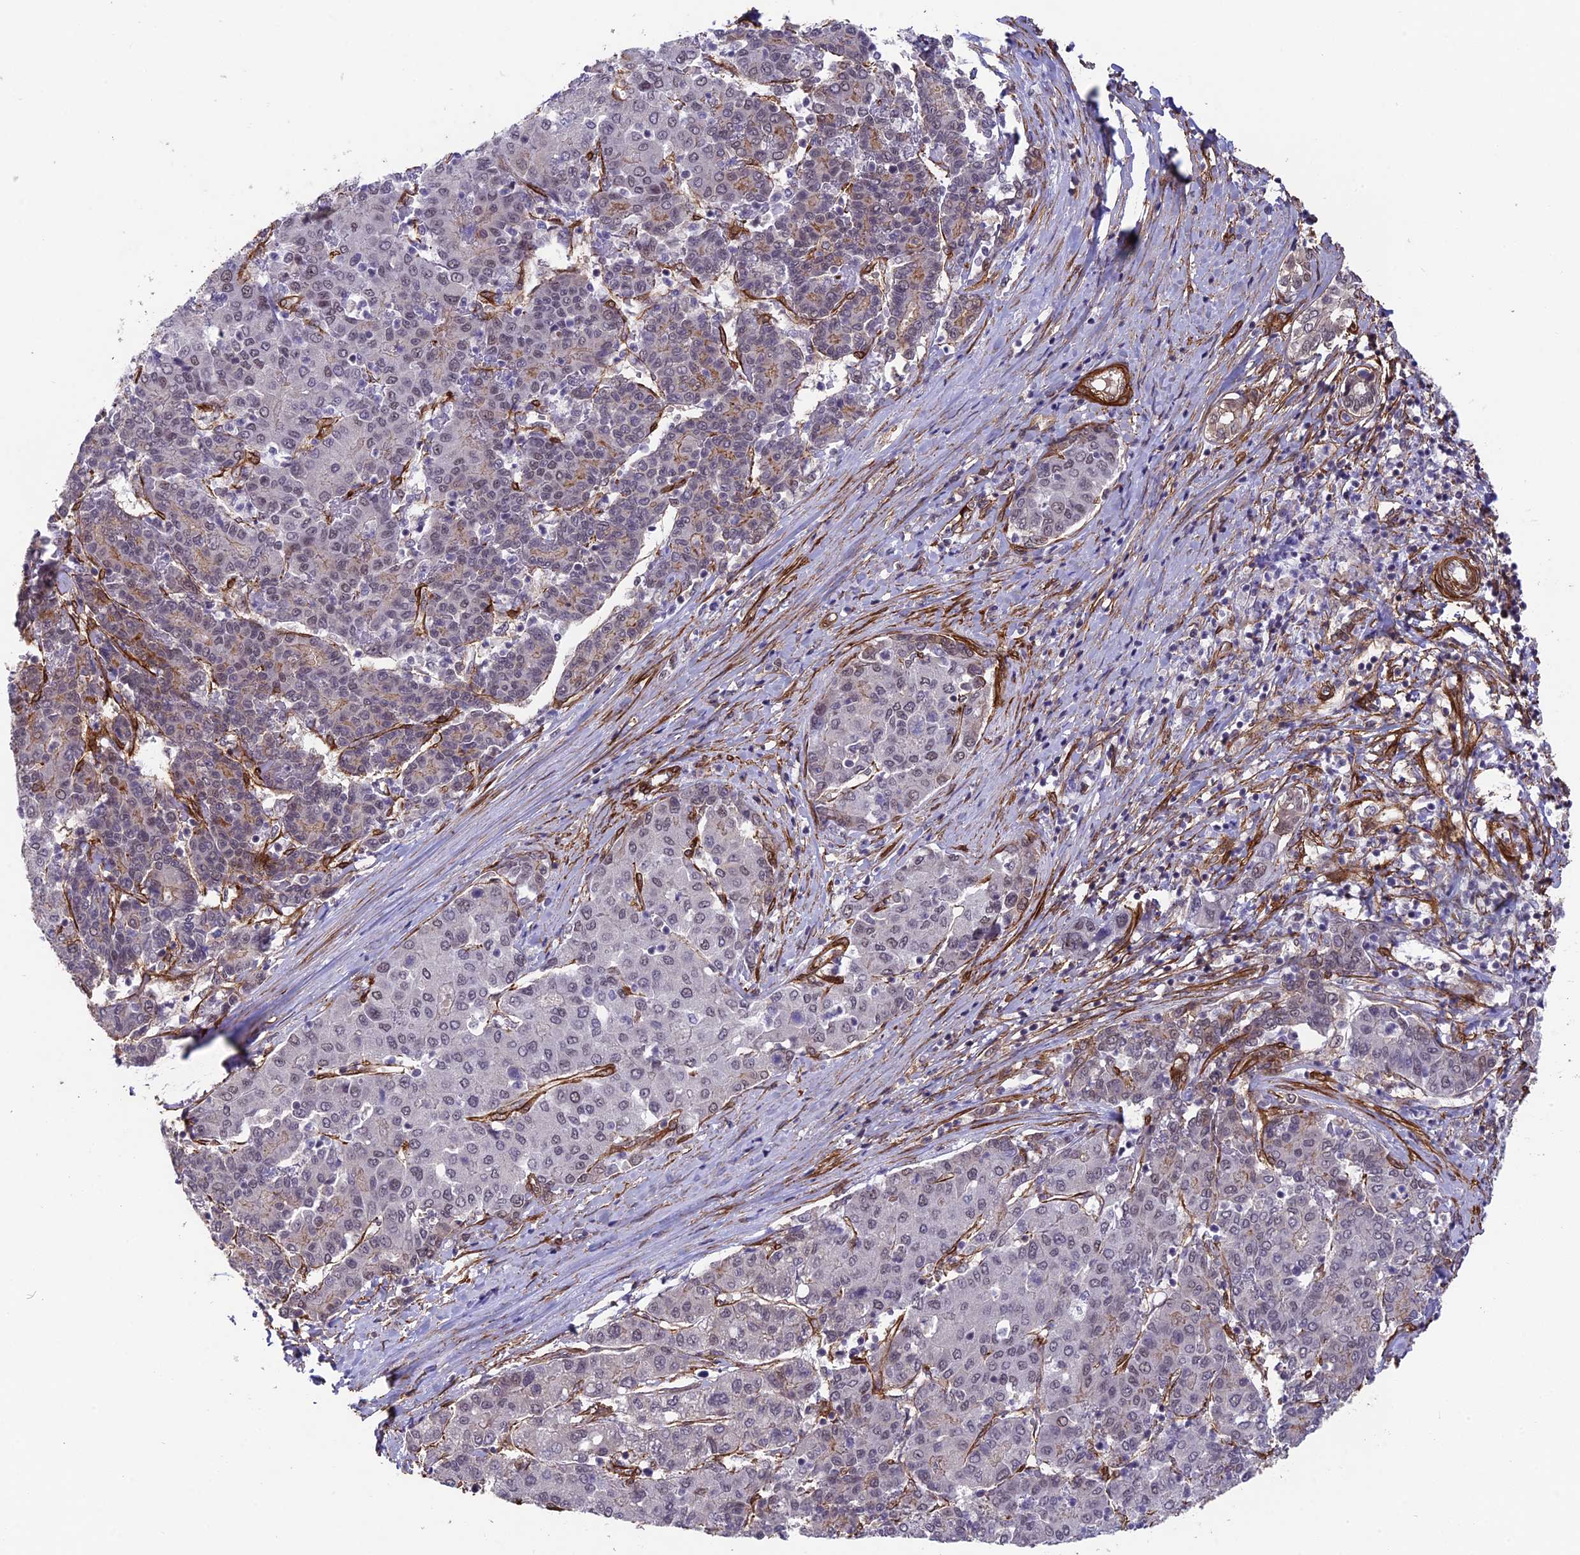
{"staining": {"intensity": "negative", "quantity": "none", "location": "none"}, "tissue": "liver cancer", "cell_type": "Tumor cells", "image_type": "cancer", "snomed": [{"axis": "morphology", "description": "Carcinoma, Hepatocellular, NOS"}, {"axis": "topography", "description": "Liver"}], "caption": "An immunohistochemistry (IHC) photomicrograph of liver hepatocellular carcinoma is shown. There is no staining in tumor cells of liver hepatocellular carcinoma.", "gene": "TNS1", "patient": {"sex": "male", "age": 65}}